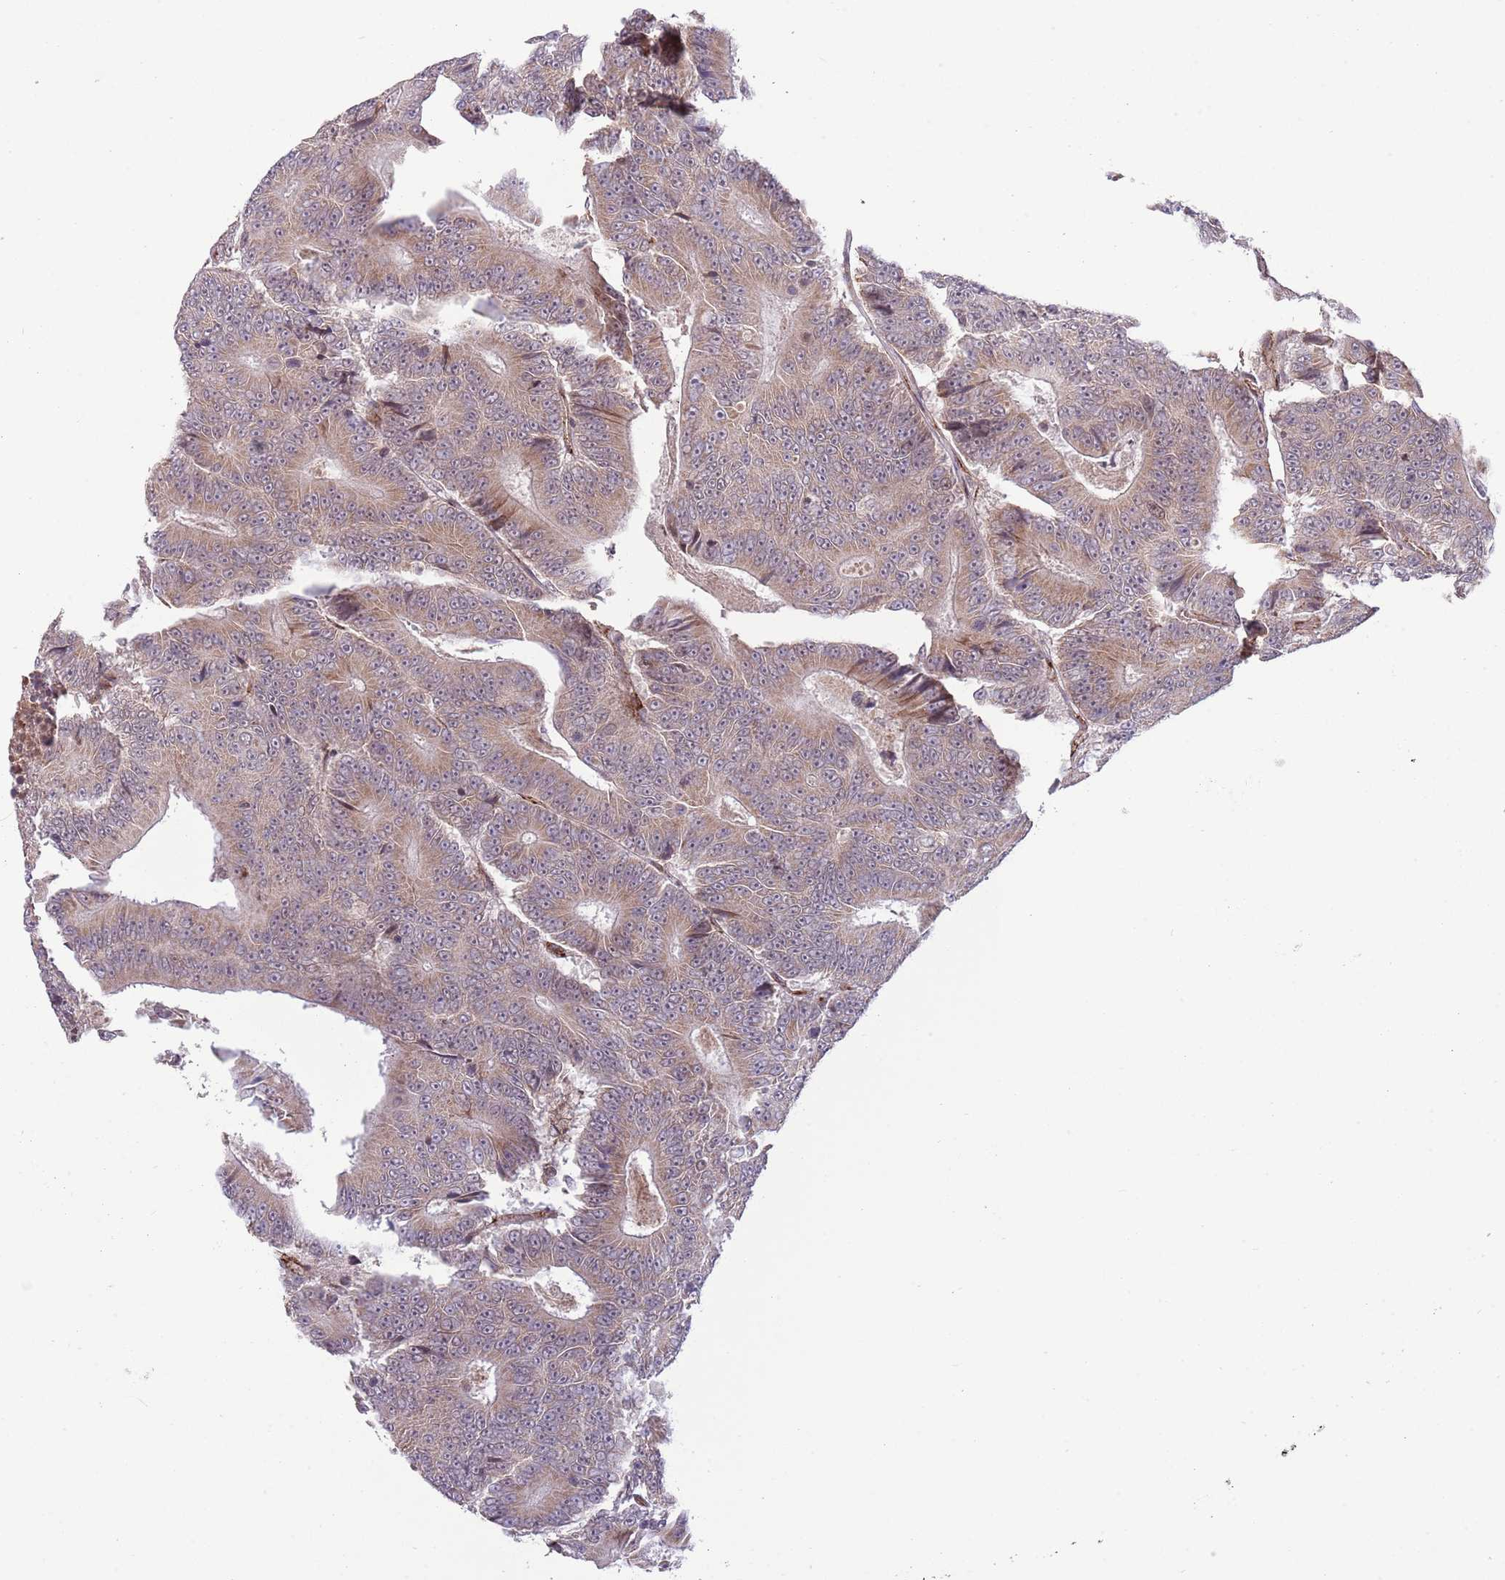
{"staining": {"intensity": "weak", "quantity": ">75%", "location": "cytoplasmic/membranous"}, "tissue": "colorectal cancer", "cell_type": "Tumor cells", "image_type": "cancer", "snomed": [{"axis": "morphology", "description": "Adenocarcinoma, NOS"}, {"axis": "topography", "description": "Colon"}], "caption": "DAB immunohistochemical staining of human colorectal adenocarcinoma displays weak cytoplasmic/membranous protein staining in about >75% of tumor cells.", "gene": "DPP10", "patient": {"sex": "male", "age": 83}}